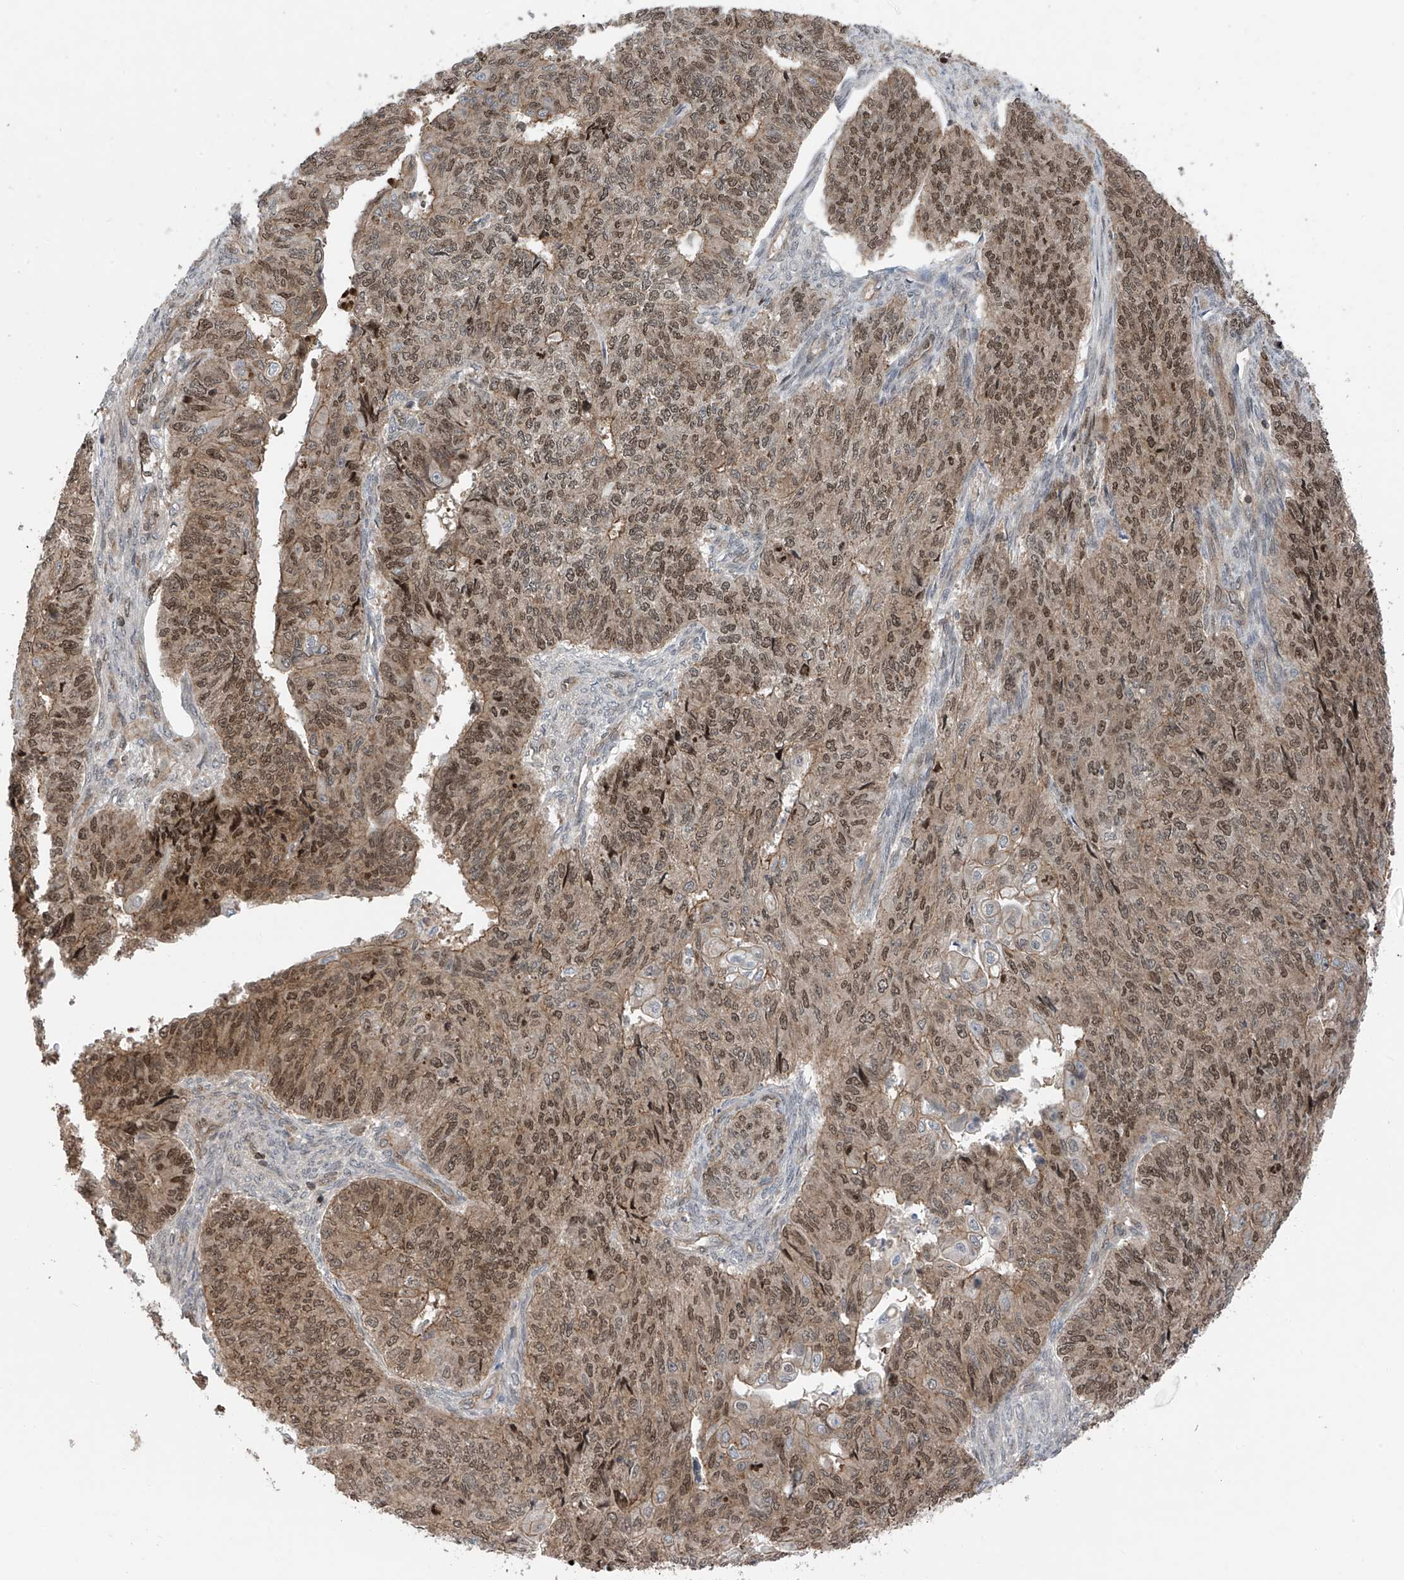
{"staining": {"intensity": "moderate", "quantity": ">75%", "location": "cytoplasmic/membranous,nuclear"}, "tissue": "endometrial cancer", "cell_type": "Tumor cells", "image_type": "cancer", "snomed": [{"axis": "morphology", "description": "Adenocarcinoma, NOS"}, {"axis": "topography", "description": "Endometrium"}], "caption": "Adenocarcinoma (endometrial) was stained to show a protein in brown. There is medium levels of moderate cytoplasmic/membranous and nuclear staining in approximately >75% of tumor cells.", "gene": "DNAJC9", "patient": {"sex": "female", "age": 32}}